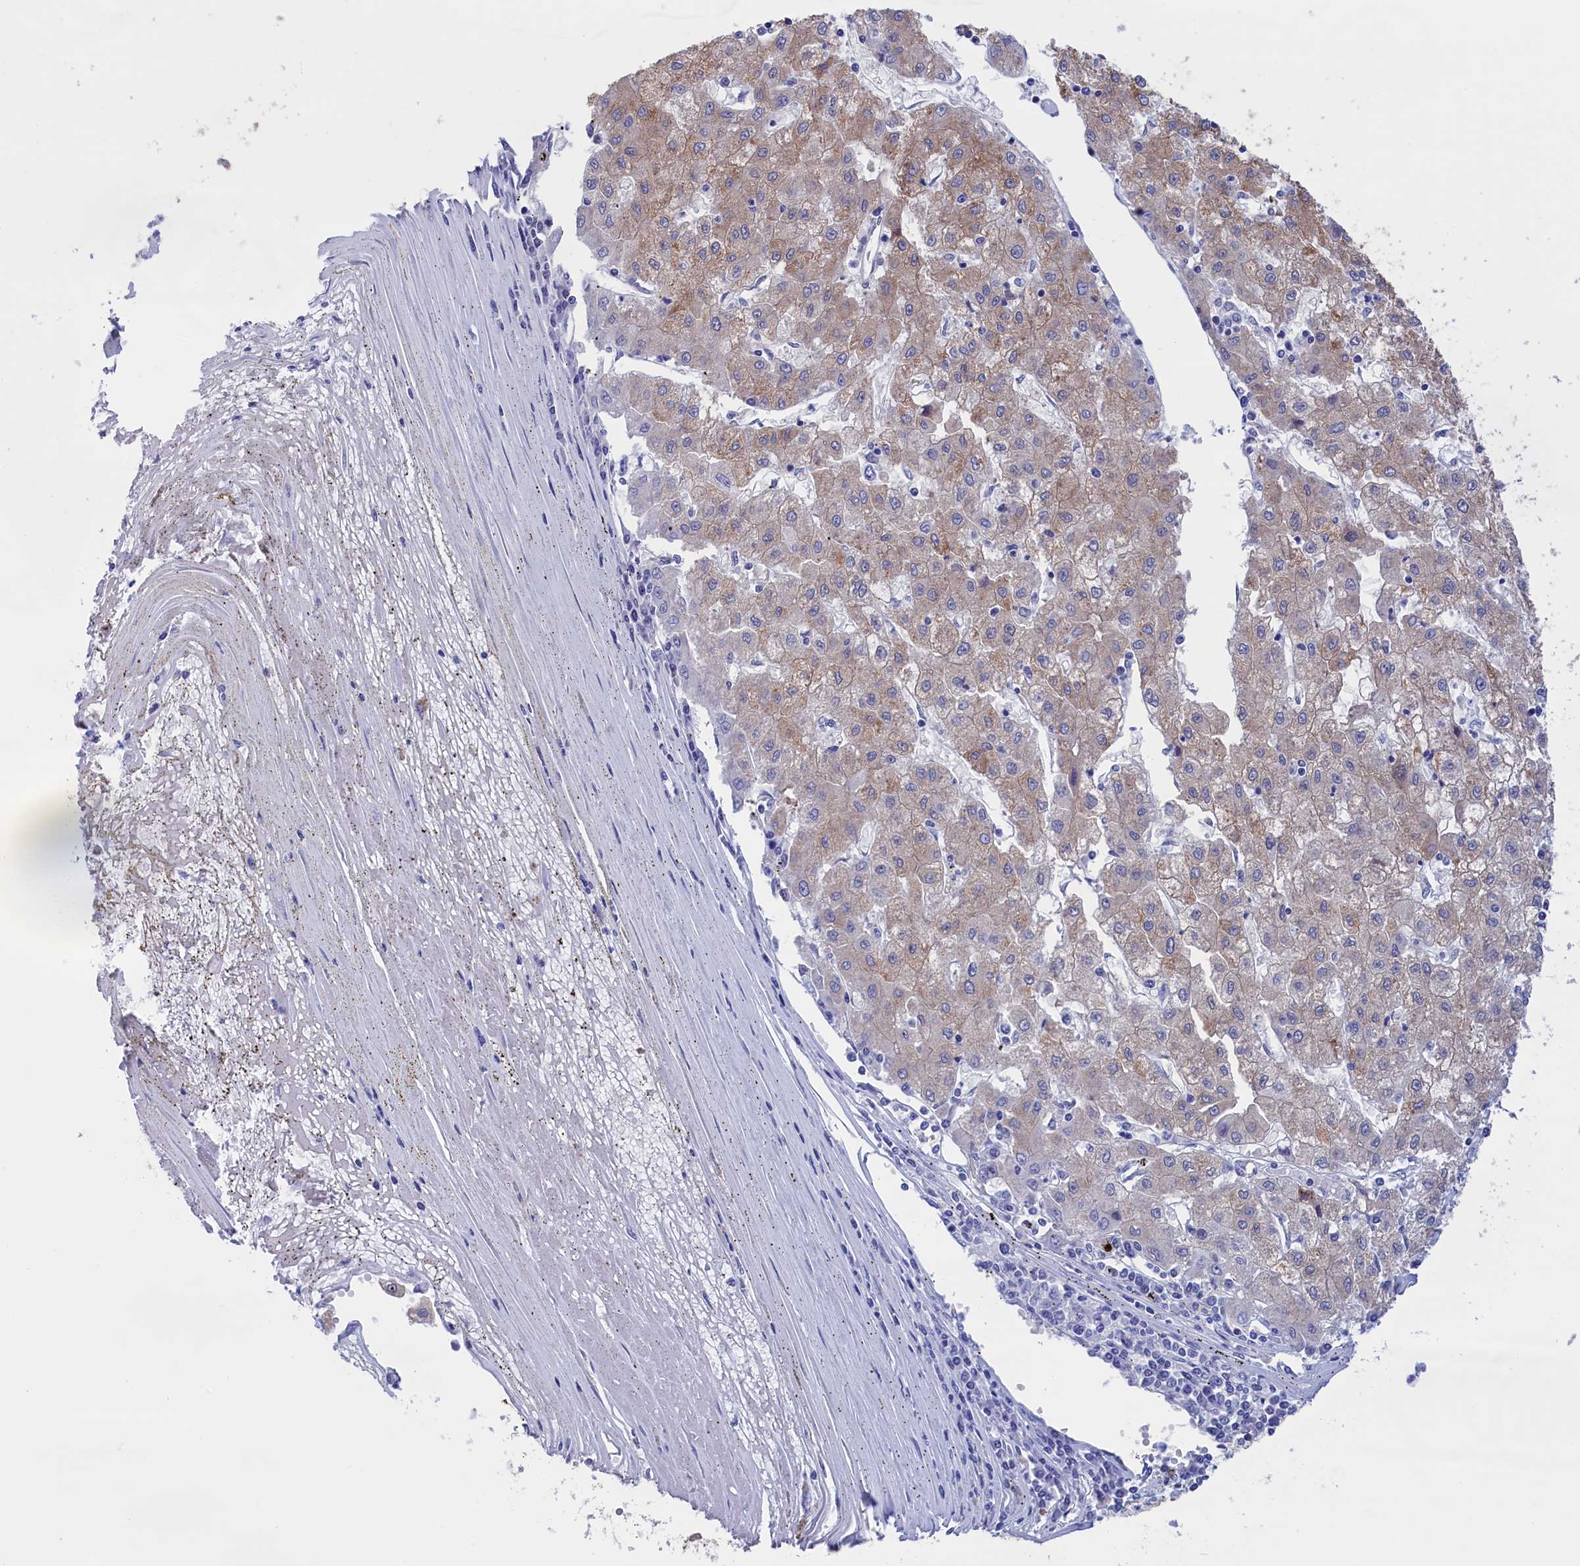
{"staining": {"intensity": "weak", "quantity": "25%-75%", "location": "cytoplasmic/membranous"}, "tissue": "liver cancer", "cell_type": "Tumor cells", "image_type": "cancer", "snomed": [{"axis": "morphology", "description": "Carcinoma, Hepatocellular, NOS"}, {"axis": "topography", "description": "Liver"}], "caption": "Human liver cancer (hepatocellular carcinoma) stained for a protein (brown) demonstrates weak cytoplasmic/membranous positive positivity in approximately 25%-75% of tumor cells.", "gene": "VPS35L", "patient": {"sex": "male", "age": 72}}